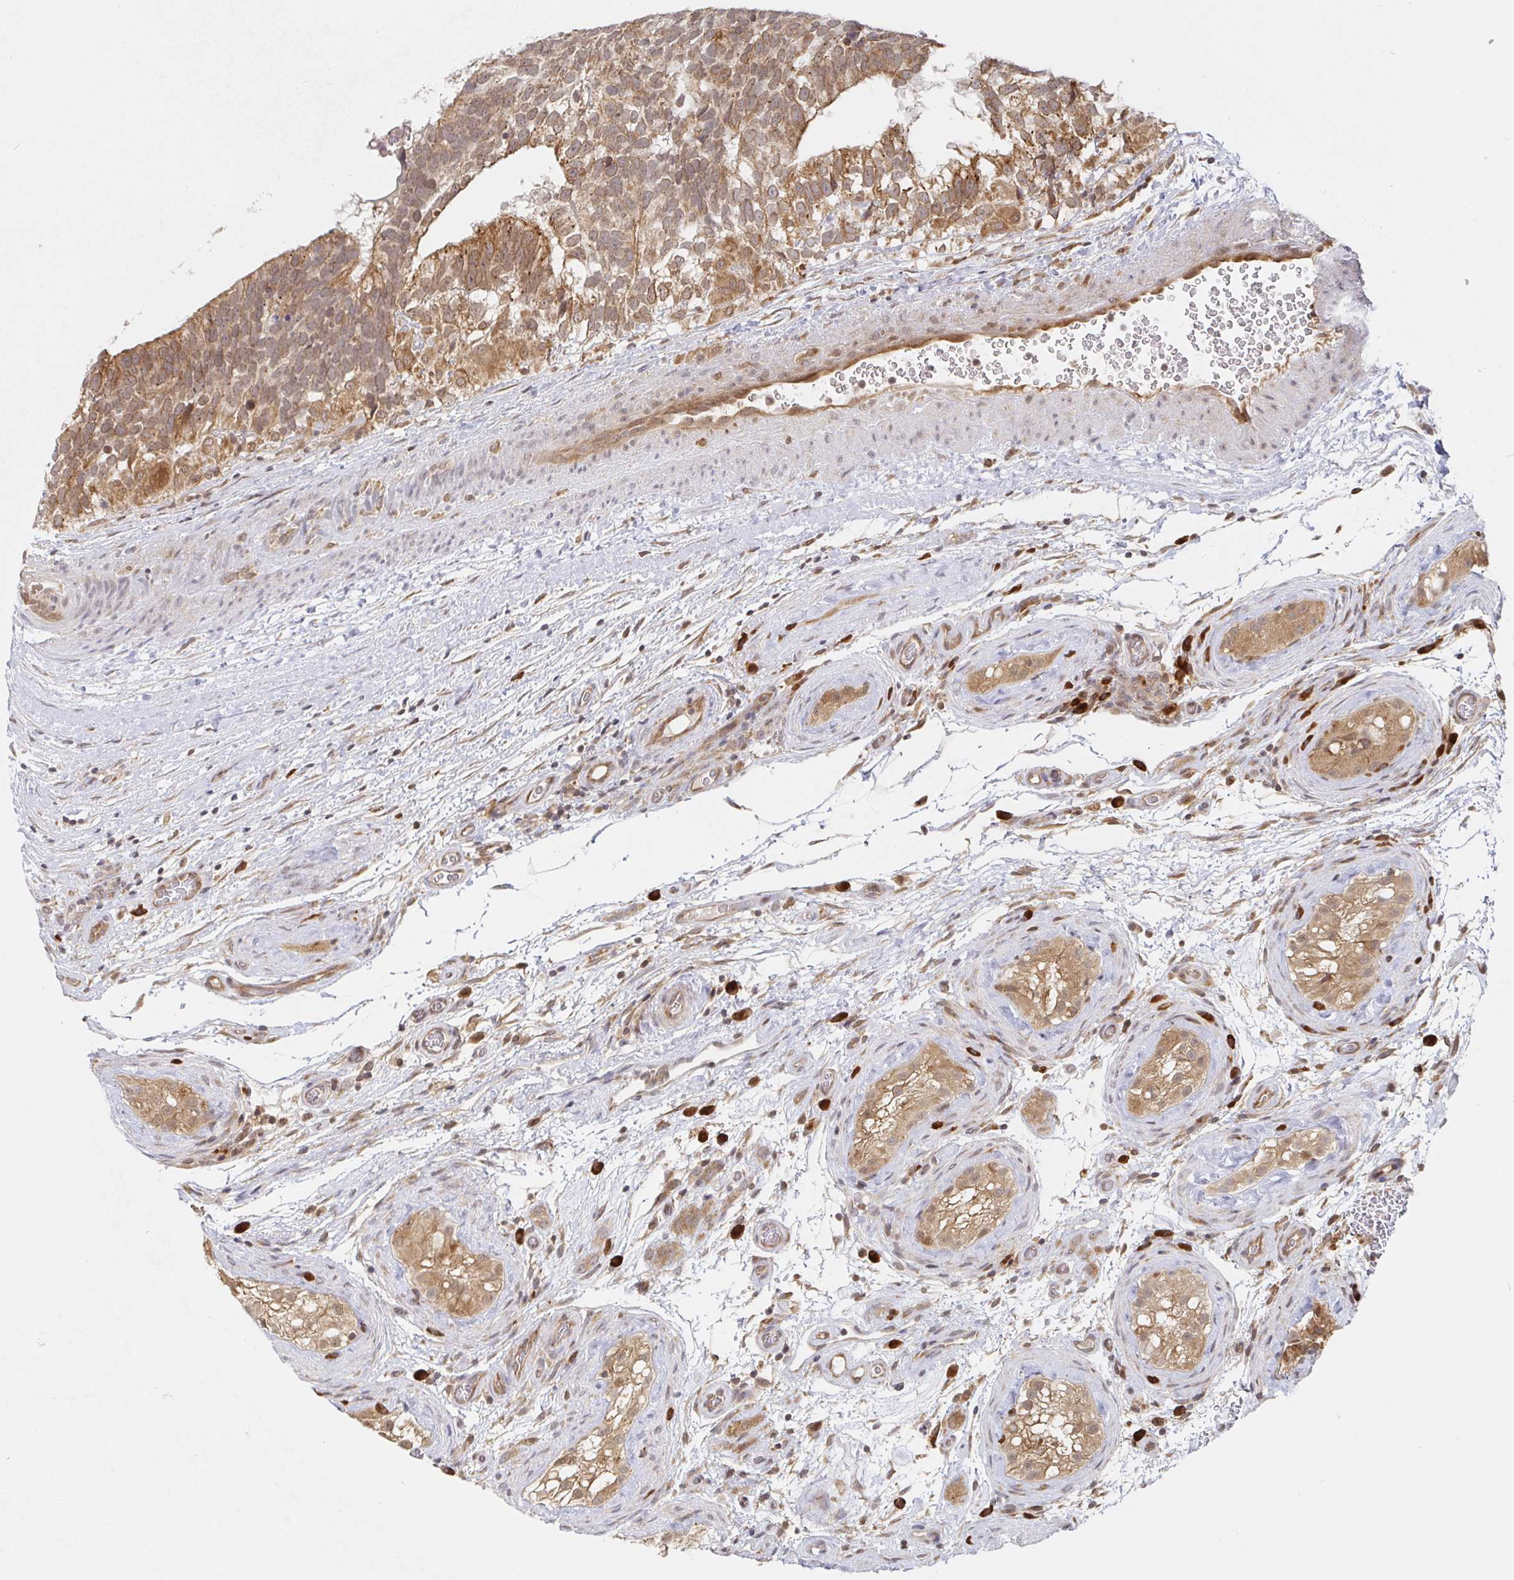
{"staining": {"intensity": "moderate", "quantity": ">75%", "location": "cytoplasmic/membranous"}, "tissue": "testis cancer", "cell_type": "Tumor cells", "image_type": "cancer", "snomed": [{"axis": "morphology", "description": "Seminoma, NOS"}, {"axis": "morphology", "description": "Carcinoma, Embryonal, NOS"}, {"axis": "topography", "description": "Testis"}], "caption": "Approximately >75% of tumor cells in human testis embryonal carcinoma display moderate cytoplasmic/membranous protein positivity as visualized by brown immunohistochemical staining.", "gene": "ALG1", "patient": {"sex": "male", "age": 41}}